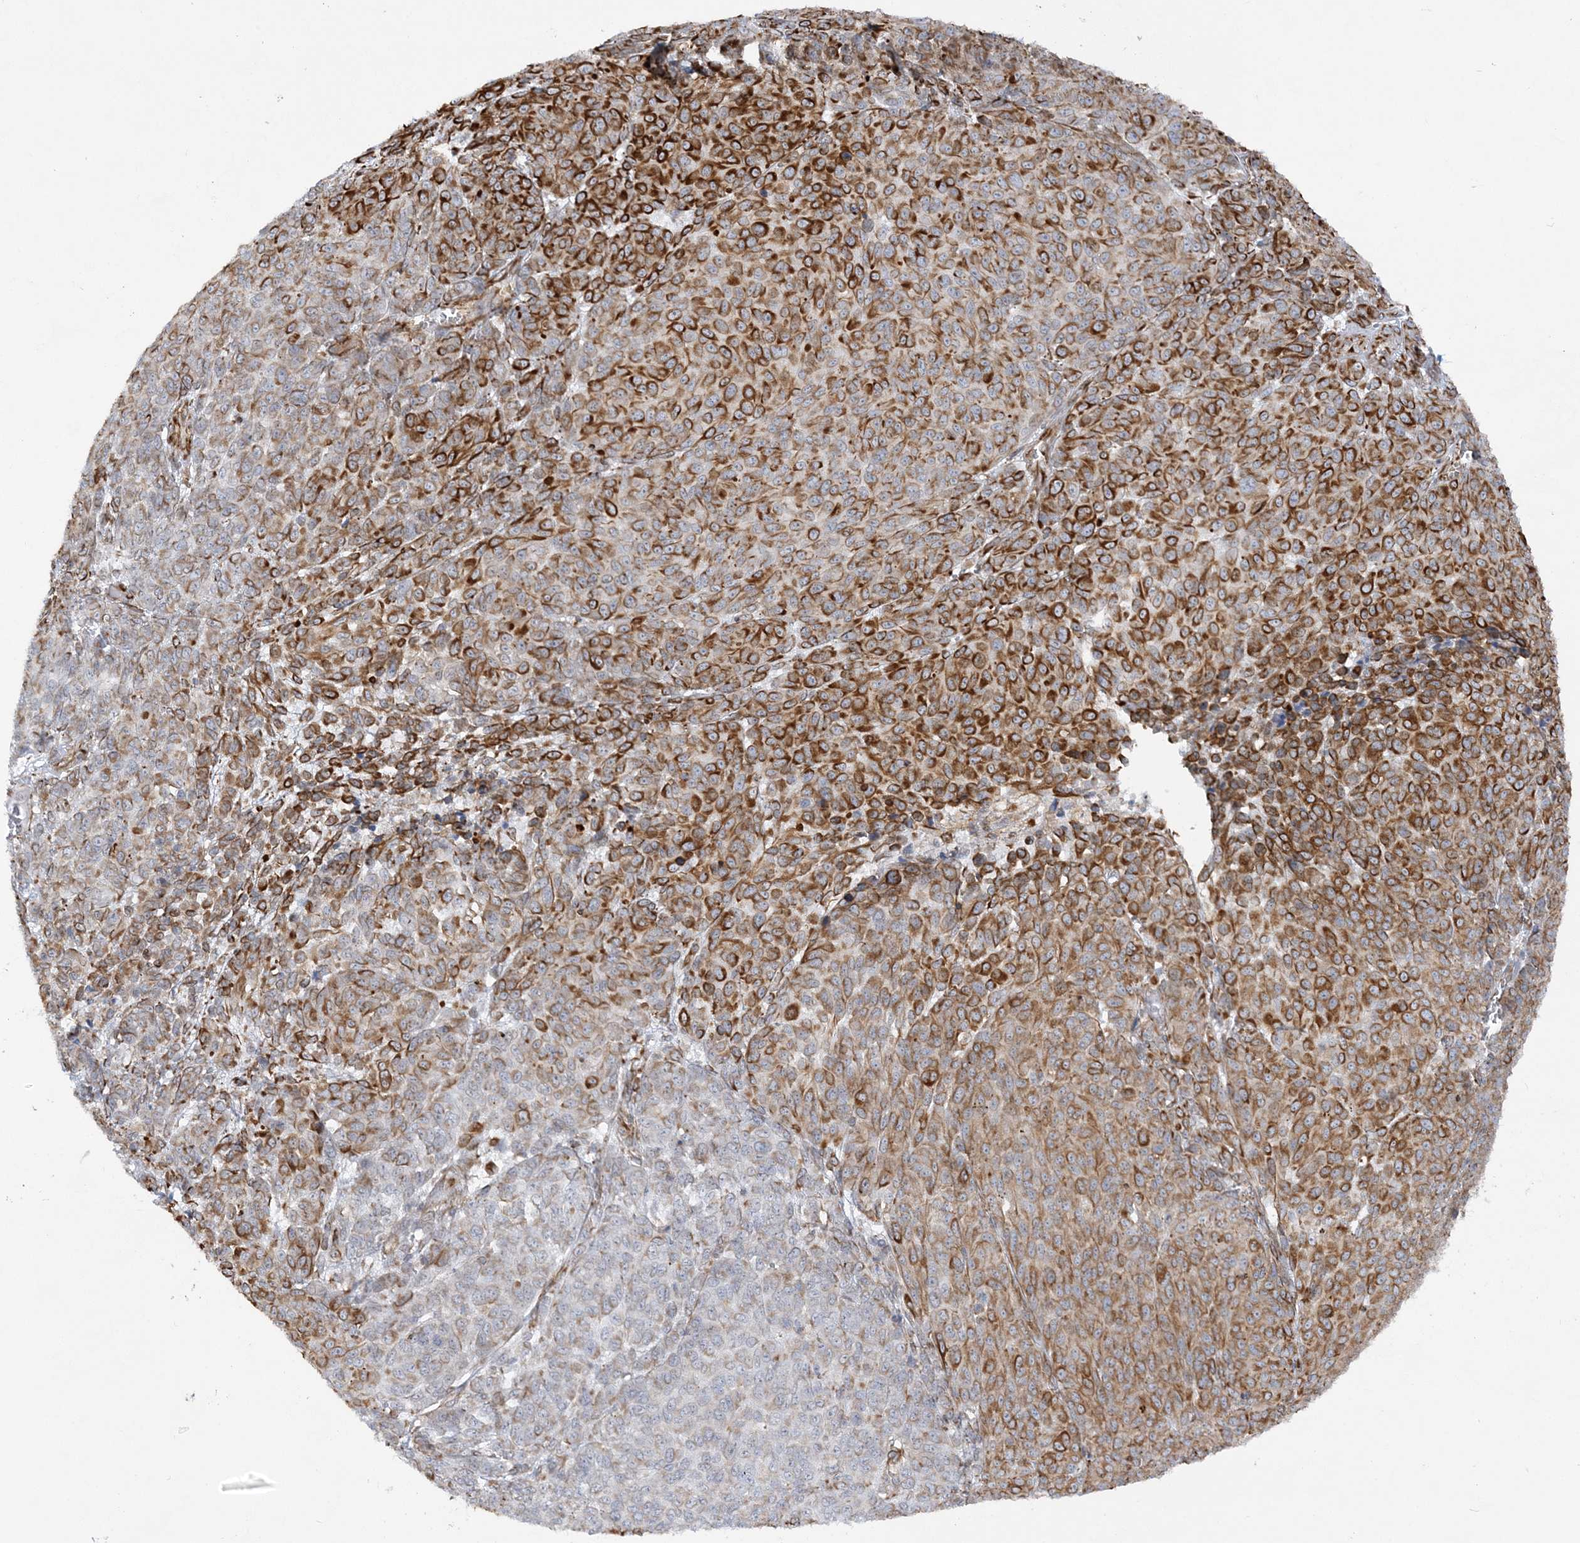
{"staining": {"intensity": "strong", "quantity": ">75%", "location": "cytoplasmic/membranous"}, "tissue": "melanoma", "cell_type": "Tumor cells", "image_type": "cancer", "snomed": [{"axis": "morphology", "description": "Malignant melanoma, NOS"}, {"axis": "topography", "description": "Skin"}], "caption": "IHC of malignant melanoma shows high levels of strong cytoplasmic/membranous expression in about >75% of tumor cells.", "gene": "SCLT1", "patient": {"sex": "male", "age": 49}}